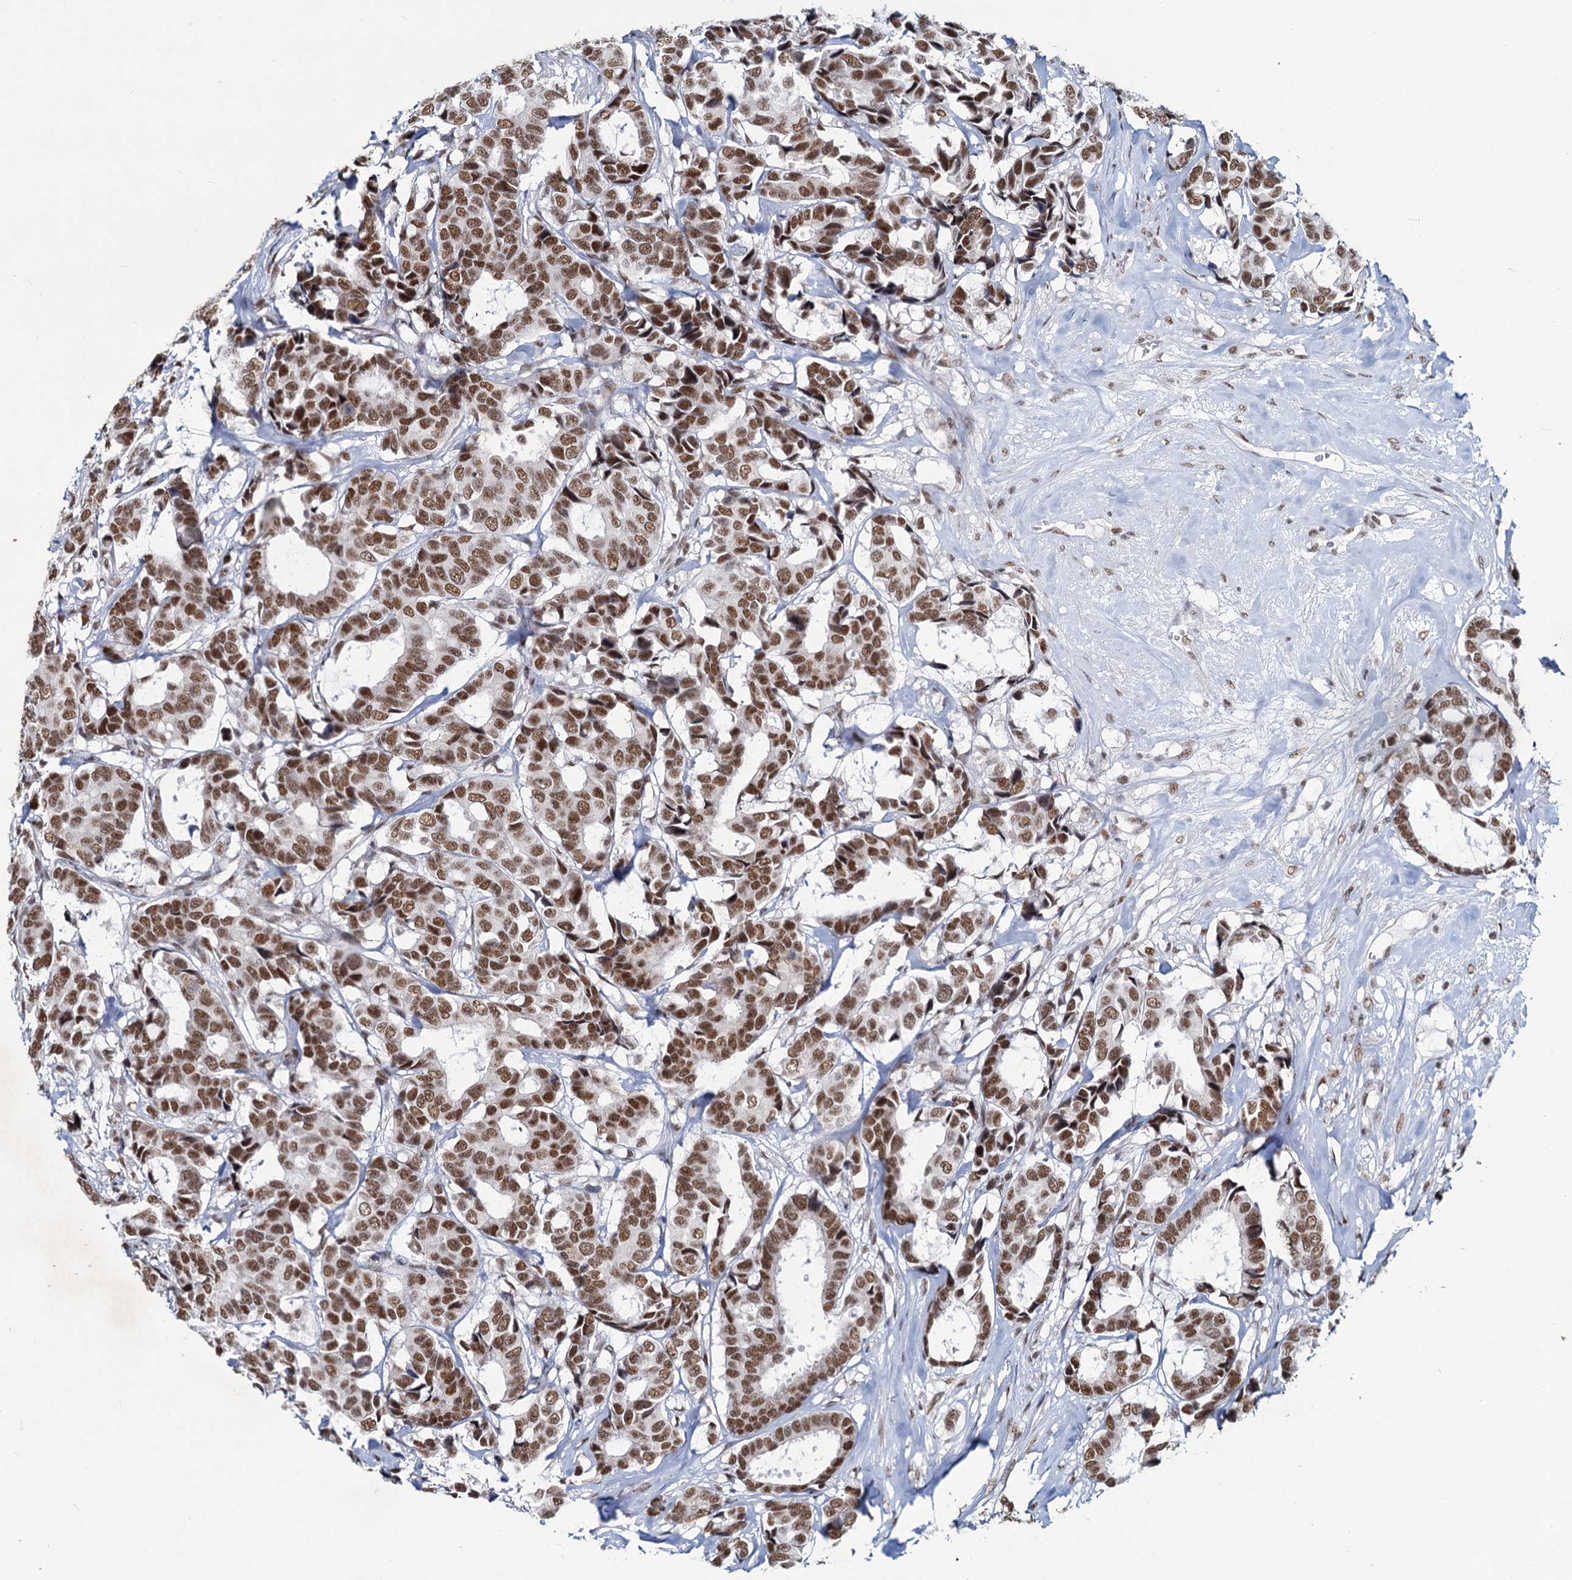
{"staining": {"intensity": "moderate", "quantity": ">75%", "location": "nuclear"}, "tissue": "breast cancer", "cell_type": "Tumor cells", "image_type": "cancer", "snomed": [{"axis": "morphology", "description": "Duct carcinoma"}, {"axis": "topography", "description": "Breast"}], "caption": "Human breast cancer (intraductal carcinoma) stained for a protein (brown) displays moderate nuclear positive positivity in approximately >75% of tumor cells.", "gene": "METTL14", "patient": {"sex": "female", "age": 87}}